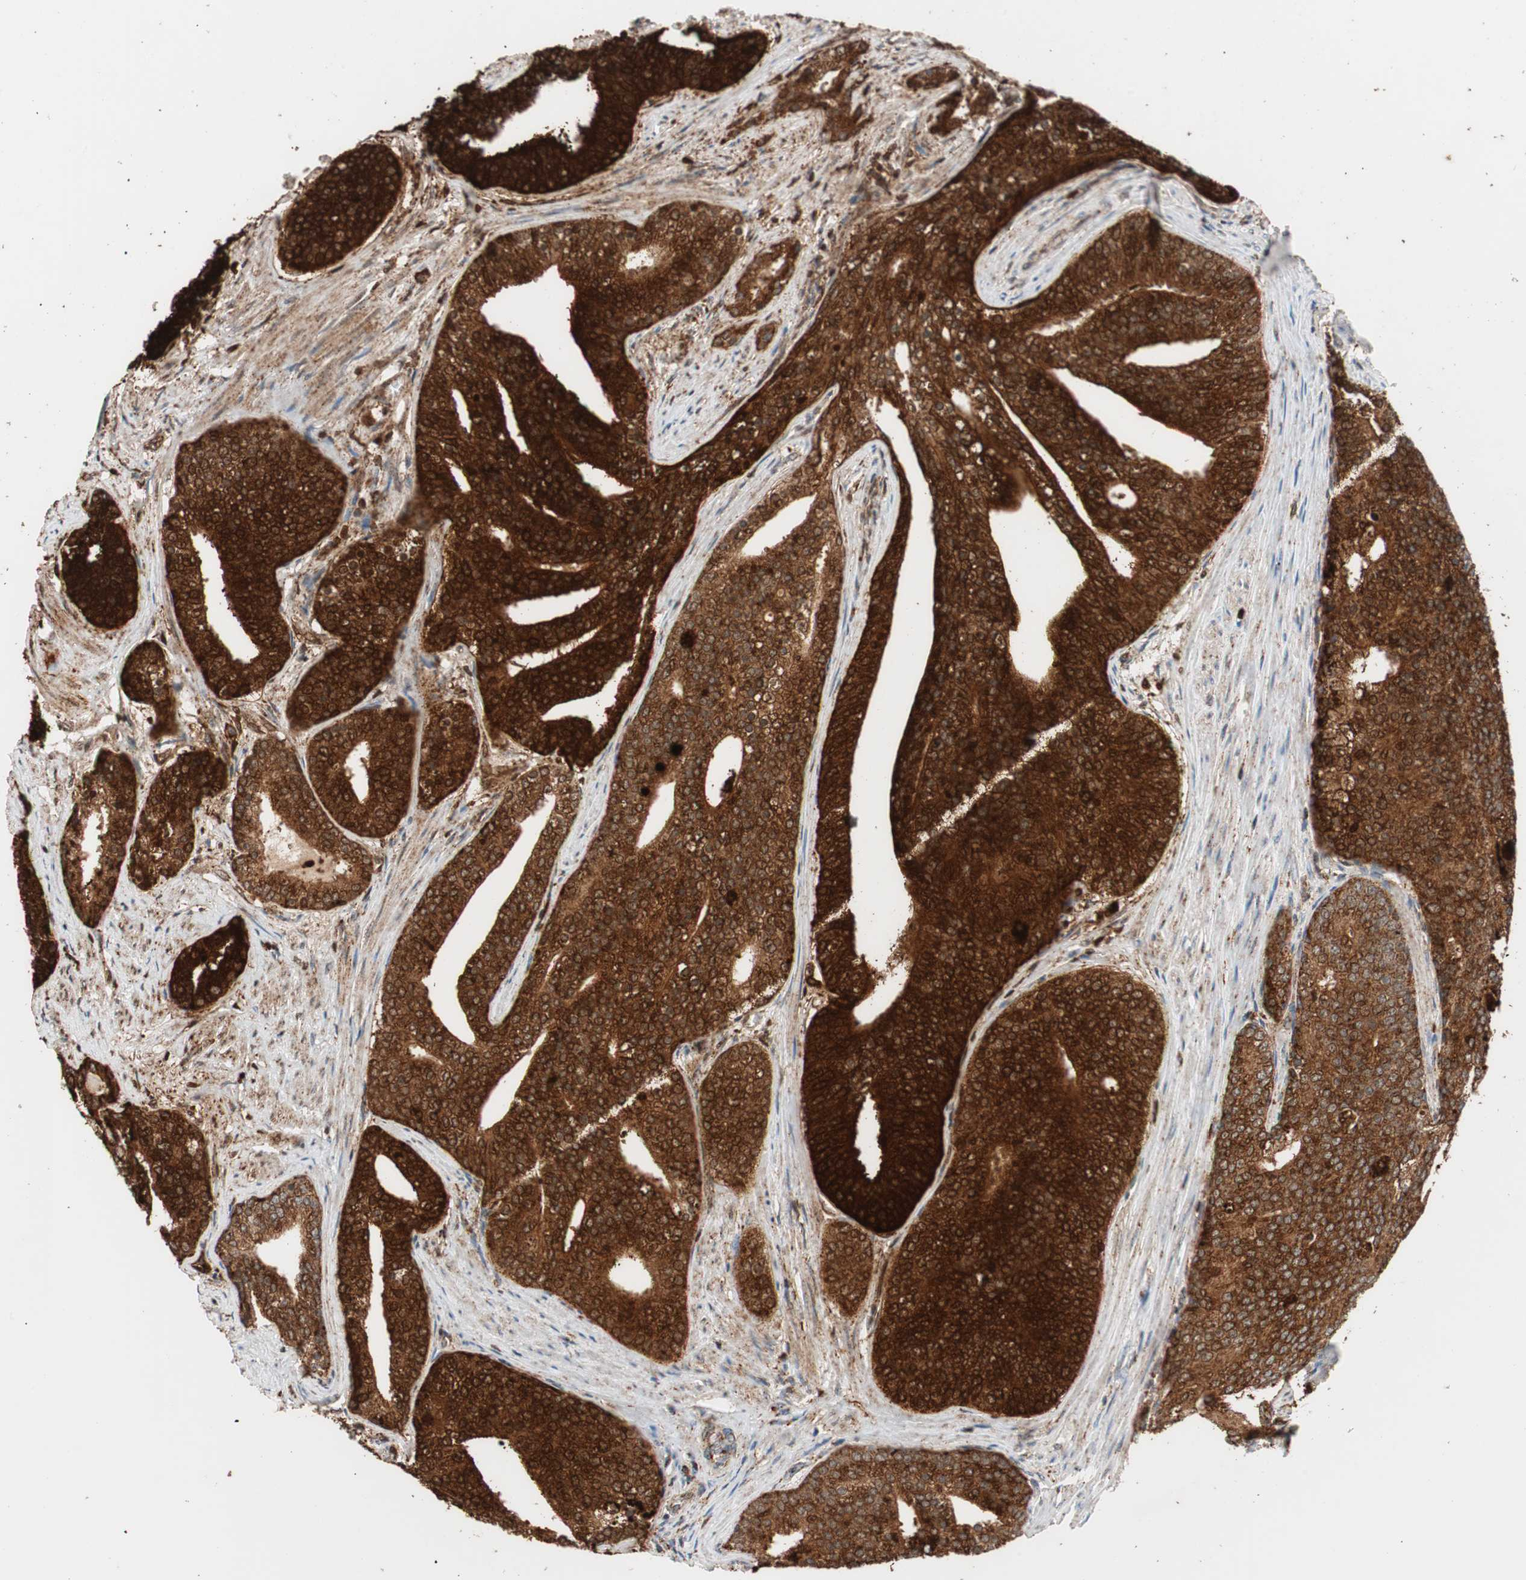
{"staining": {"intensity": "strong", "quantity": ">75%", "location": "cytoplasmic/membranous"}, "tissue": "prostate cancer", "cell_type": "Tumor cells", "image_type": "cancer", "snomed": [{"axis": "morphology", "description": "Adenocarcinoma, Low grade"}, {"axis": "topography", "description": "Prostate"}], "caption": "High-magnification brightfield microscopy of prostate cancer (adenocarcinoma (low-grade)) stained with DAB (3,3'-diaminobenzidine) (brown) and counterstained with hematoxylin (blue). tumor cells exhibit strong cytoplasmic/membranous staining is identified in approximately>75% of cells. Immunohistochemistry (ihc) stains the protein in brown and the nuclei are stained blue.", "gene": "LAMP1", "patient": {"sex": "male", "age": 71}}